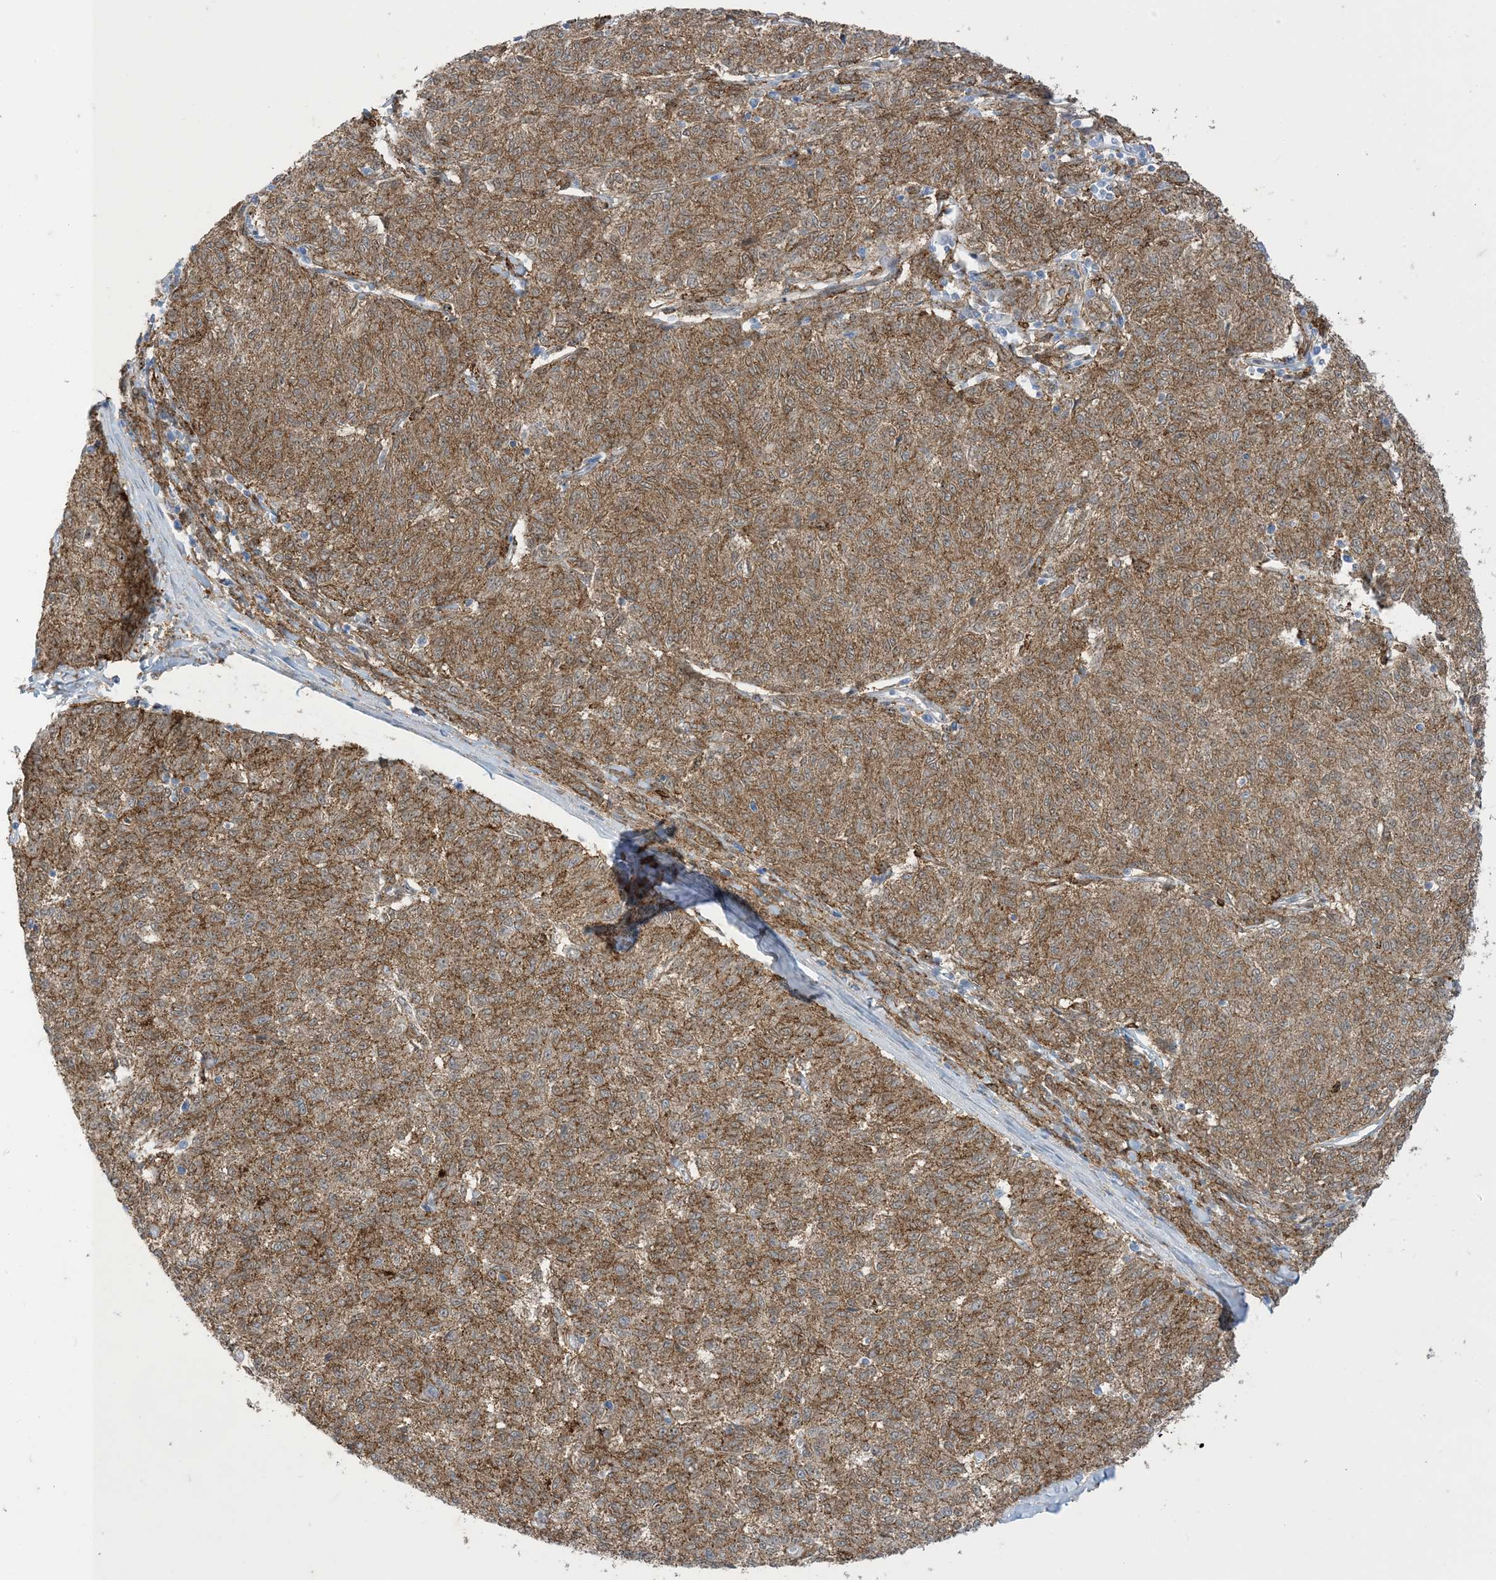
{"staining": {"intensity": "moderate", "quantity": ">75%", "location": "cytoplasmic/membranous"}, "tissue": "melanoma", "cell_type": "Tumor cells", "image_type": "cancer", "snomed": [{"axis": "morphology", "description": "Malignant melanoma, NOS"}, {"axis": "topography", "description": "Skin"}], "caption": "An image showing moderate cytoplasmic/membranous expression in approximately >75% of tumor cells in malignant melanoma, as visualized by brown immunohistochemical staining.", "gene": "GSN", "patient": {"sex": "female", "age": 72}}